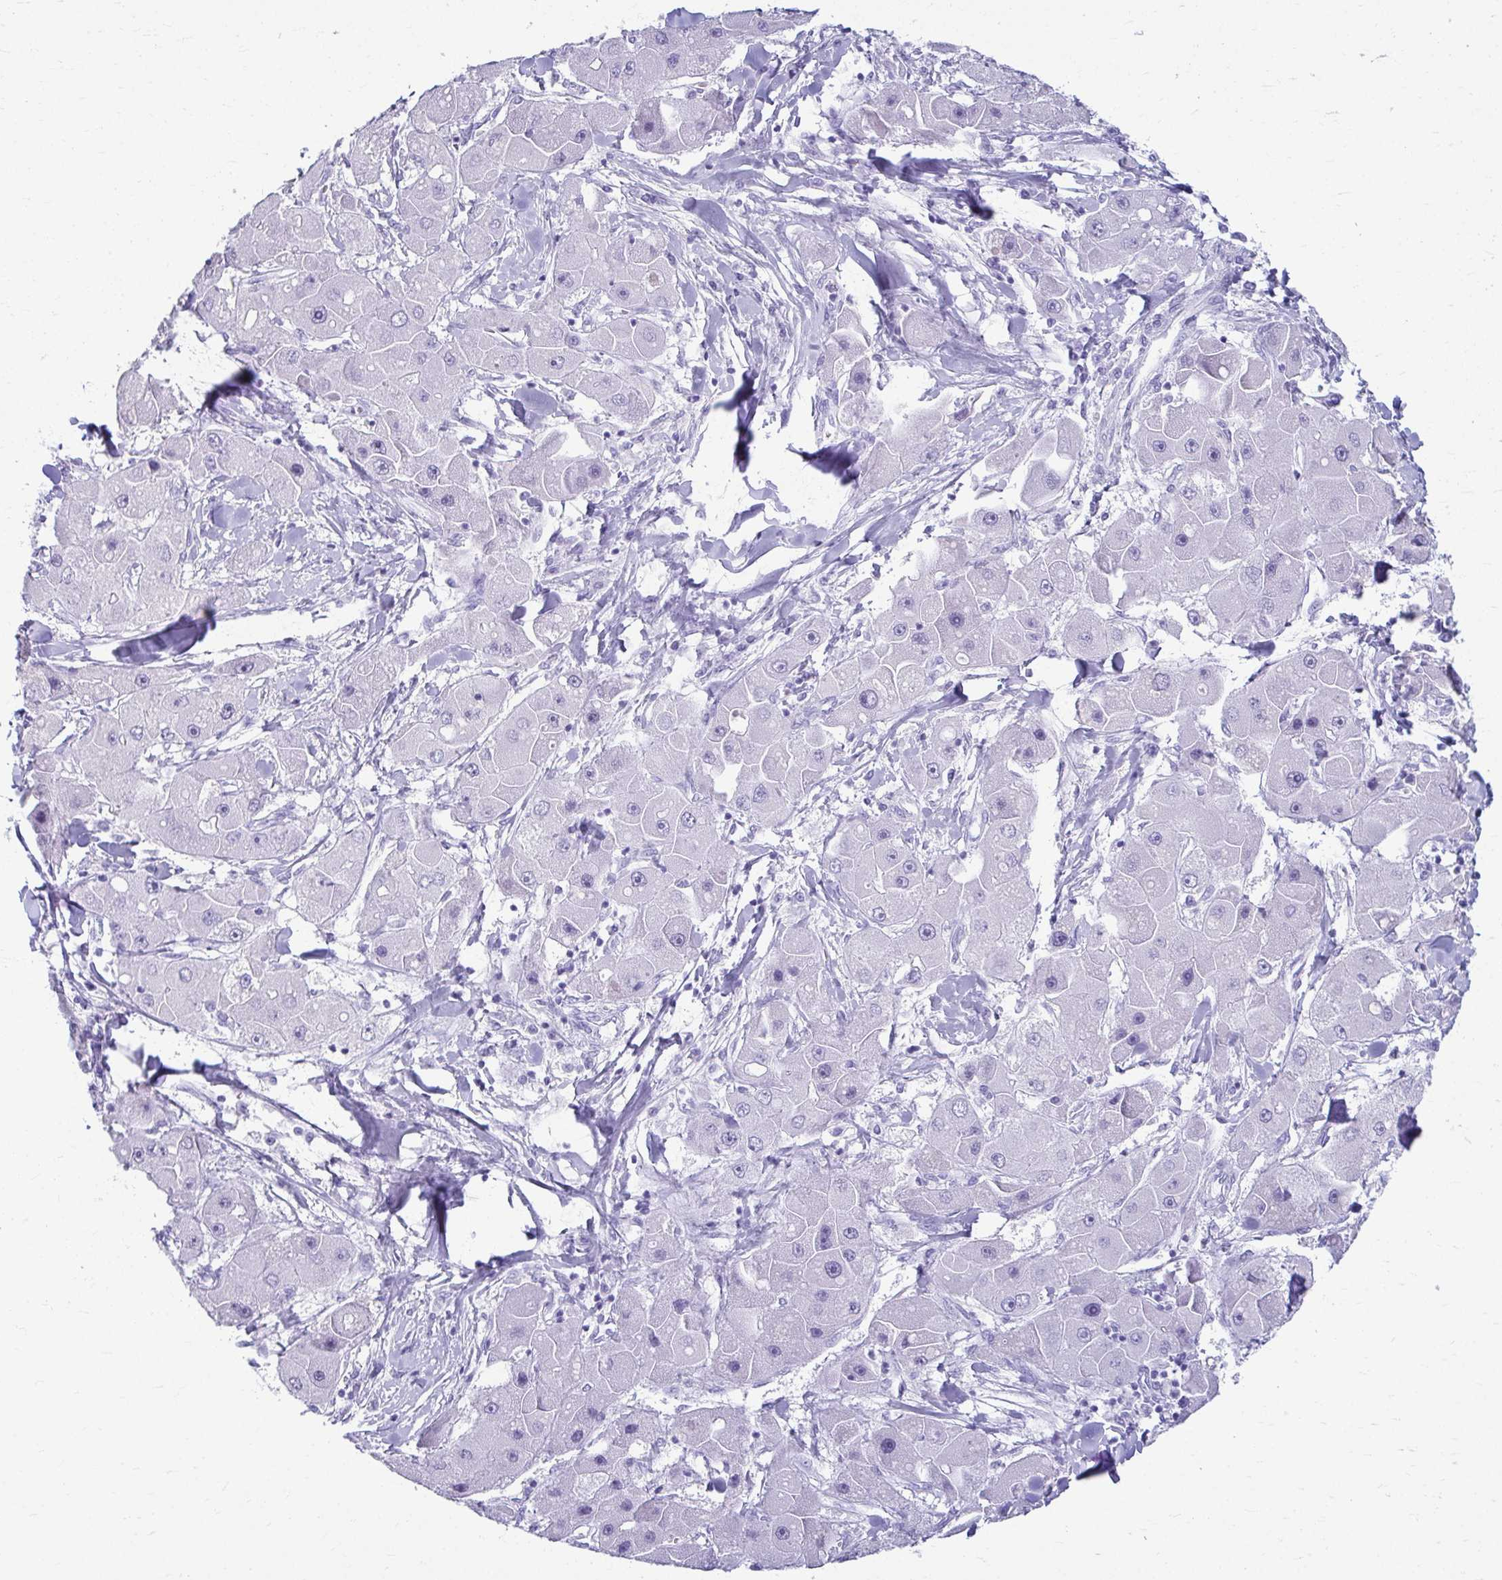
{"staining": {"intensity": "negative", "quantity": "none", "location": "none"}, "tissue": "liver cancer", "cell_type": "Tumor cells", "image_type": "cancer", "snomed": [{"axis": "morphology", "description": "Carcinoma, Hepatocellular, NOS"}, {"axis": "topography", "description": "Liver"}], "caption": "IHC photomicrograph of neoplastic tissue: human liver cancer stained with DAB (3,3'-diaminobenzidine) shows no significant protein staining in tumor cells. (DAB (3,3'-diaminobenzidine) immunohistochemistry visualized using brightfield microscopy, high magnification).", "gene": "ATP4B", "patient": {"sex": "male", "age": 24}}